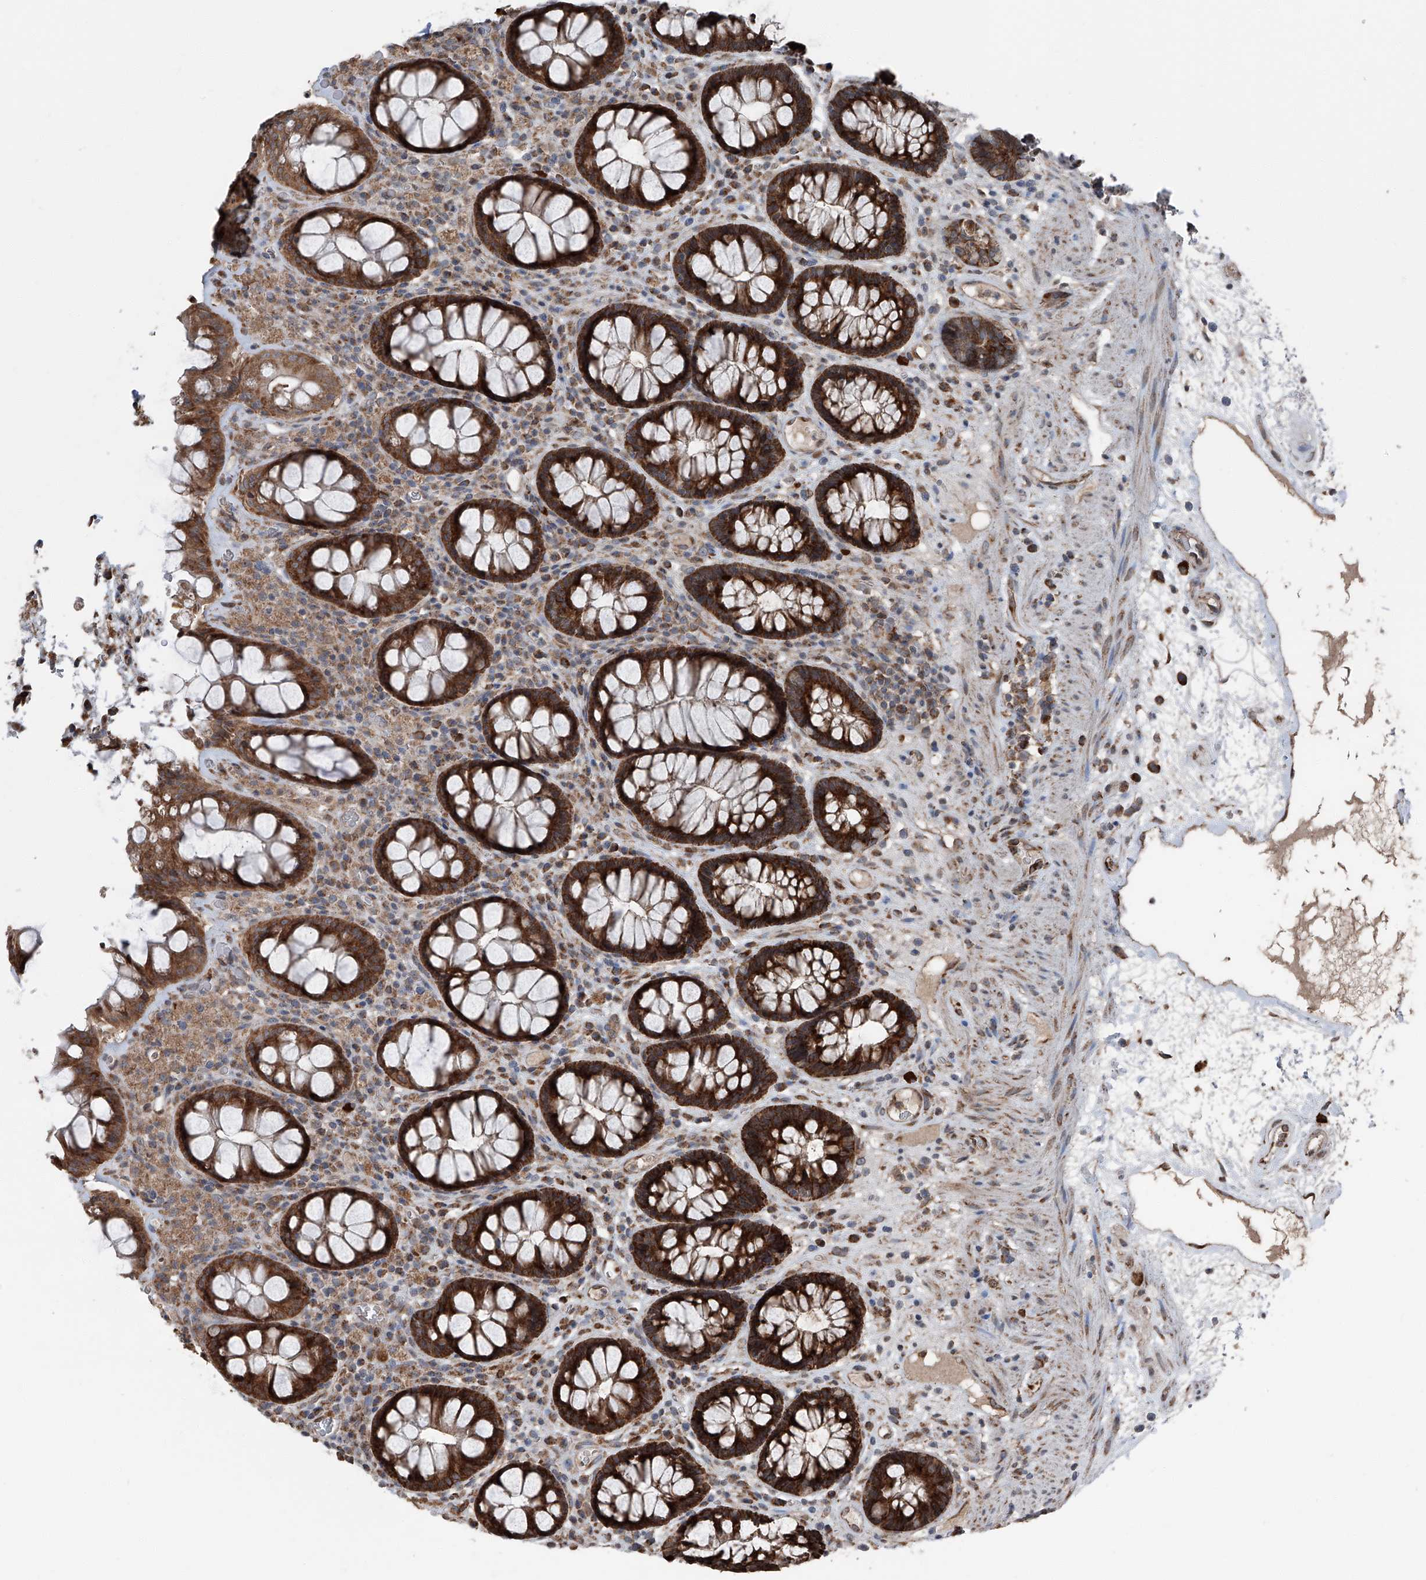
{"staining": {"intensity": "strong", "quantity": ">75%", "location": "cytoplasmic/membranous"}, "tissue": "rectum", "cell_type": "Glandular cells", "image_type": "normal", "snomed": [{"axis": "morphology", "description": "Normal tissue, NOS"}, {"axis": "topography", "description": "Rectum"}], "caption": "This is an image of IHC staining of unremarkable rectum, which shows strong expression in the cytoplasmic/membranous of glandular cells.", "gene": "LIMK1", "patient": {"sex": "male", "age": 64}}